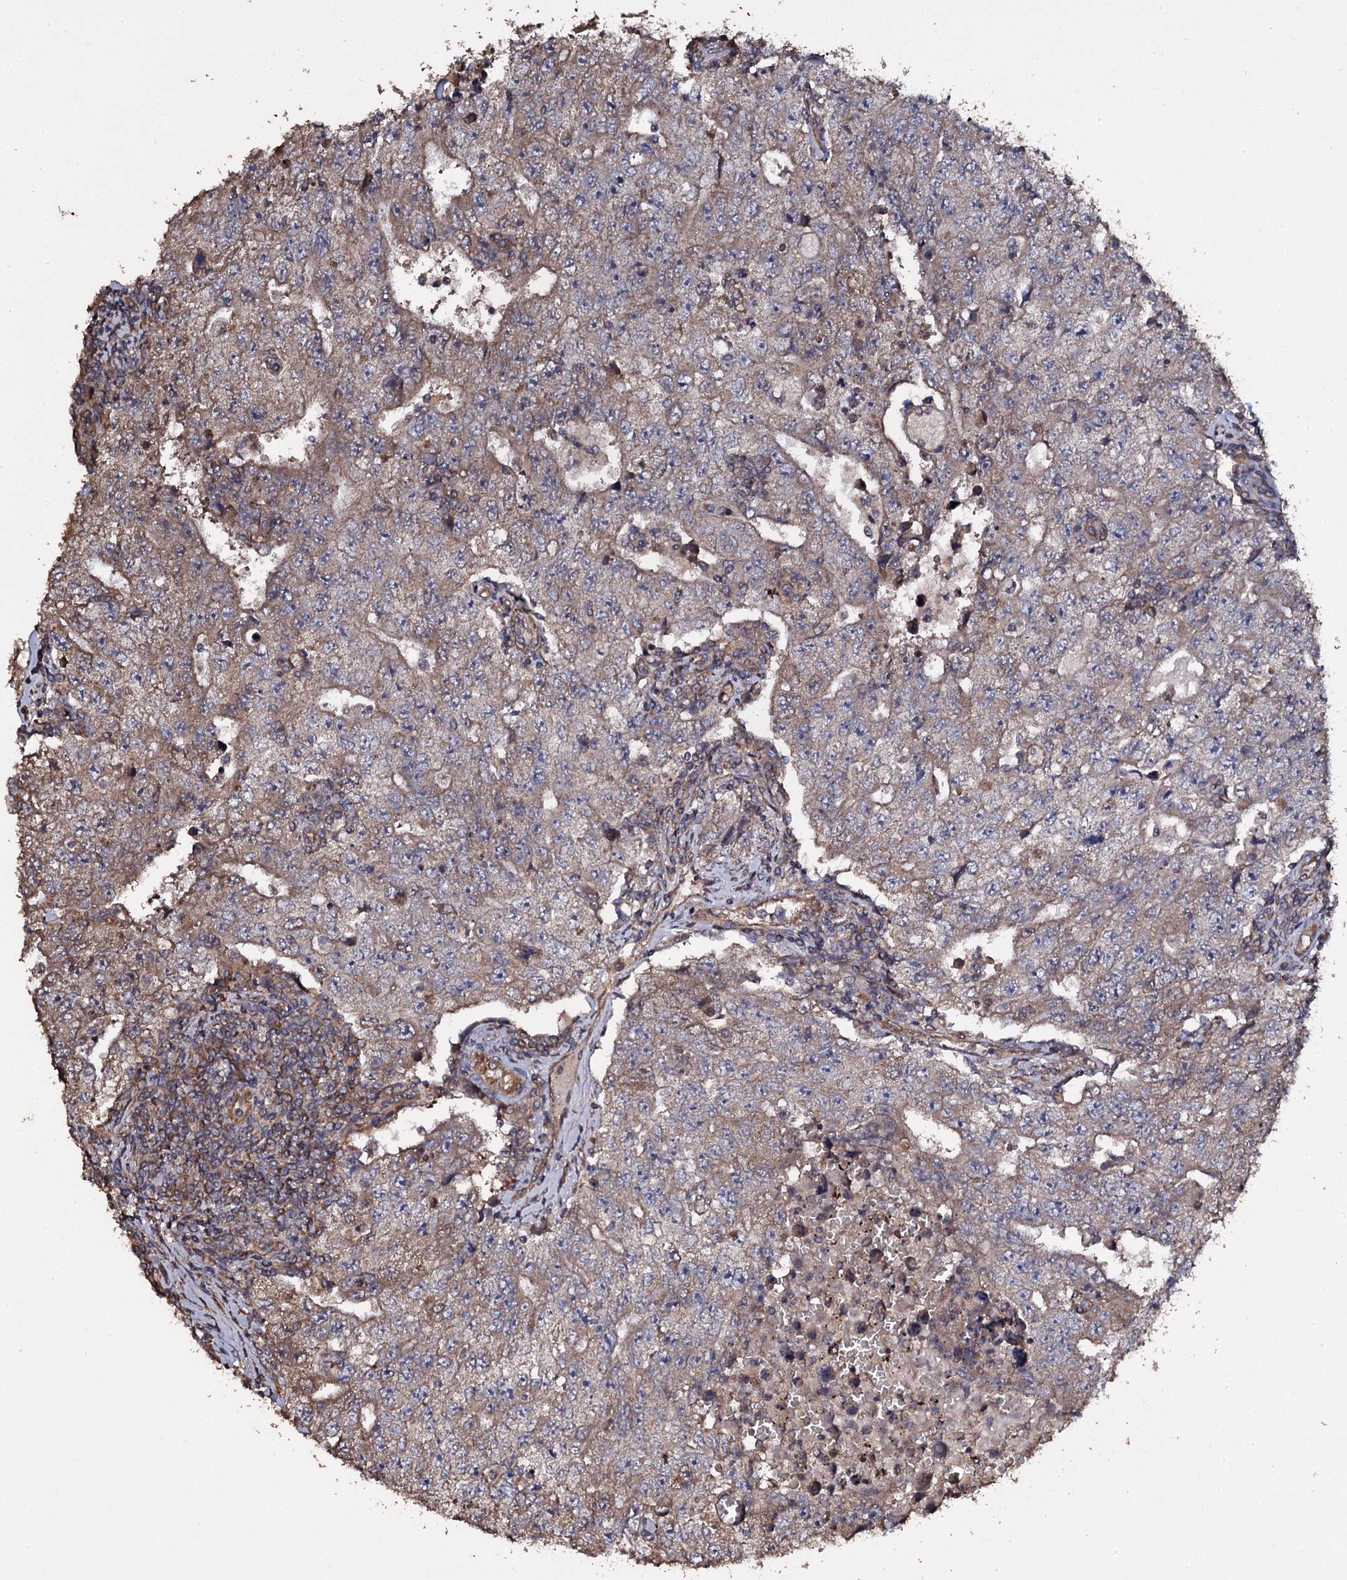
{"staining": {"intensity": "weak", "quantity": "25%-75%", "location": "cytoplasmic/membranous"}, "tissue": "testis cancer", "cell_type": "Tumor cells", "image_type": "cancer", "snomed": [{"axis": "morphology", "description": "Carcinoma, Embryonal, NOS"}, {"axis": "topography", "description": "Testis"}], "caption": "Testis embryonal carcinoma stained with a brown dye shows weak cytoplasmic/membranous positive expression in approximately 25%-75% of tumor cells.", "gene": "TTC23", "patient": {"sex": "male", "age": 17}}